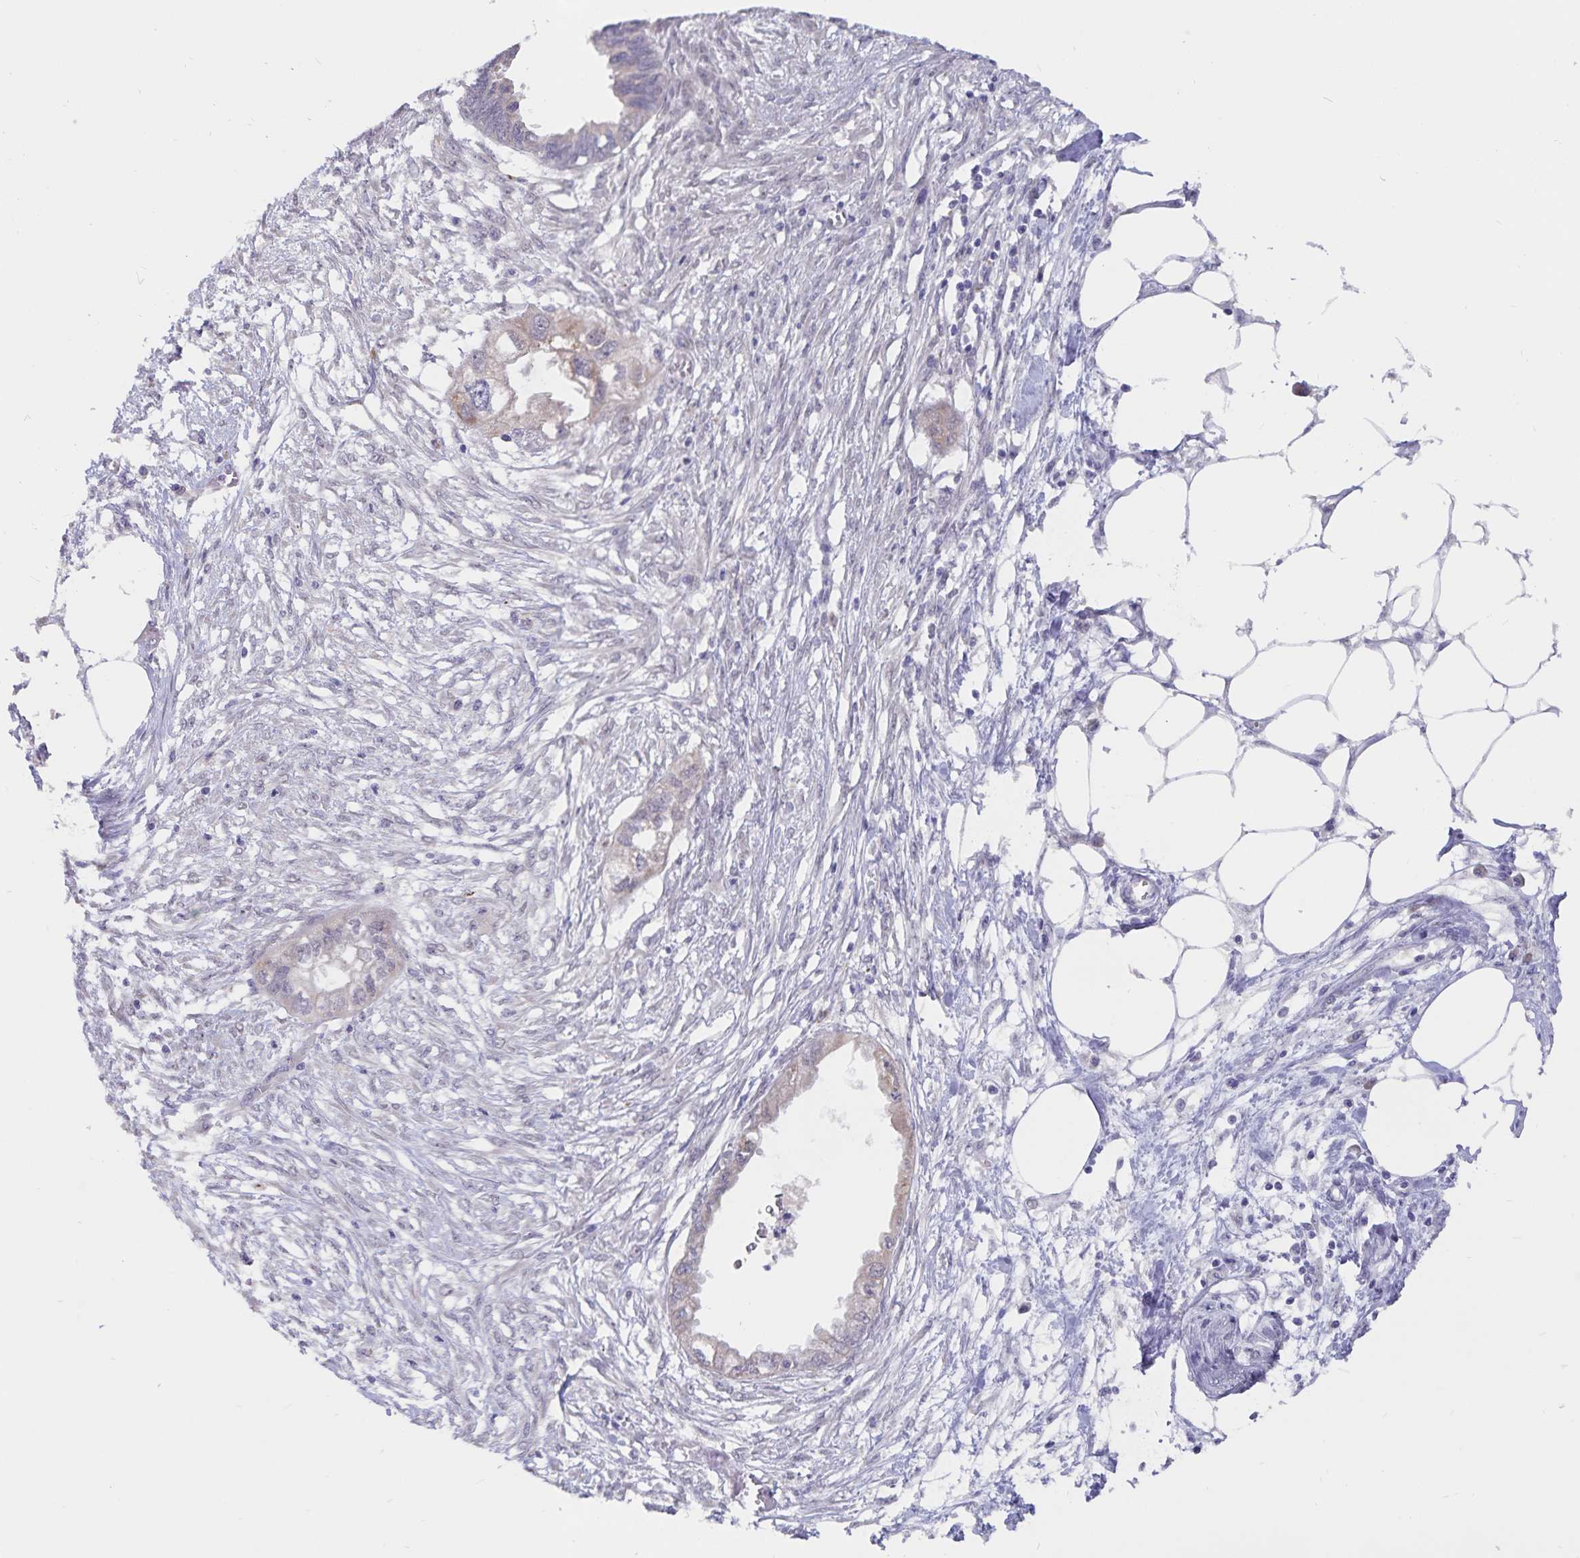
{"staining": {"intensity": "negative", "quantity": "none", "location": "none"}, "tissue": "endometrial cancer", "cell_type": "Tumor cells", "image_type": "cancer", "snomed": [{"axis": "morphology", "description": "Adenocarcinoma, NOS"}, {"axis": "morphology", "description": "Adenocarcinoma, metastatic, NOS"}, {"axis": "topography", "description": "Adipose tissue"}, {"axis": "topography", "description": "Endometrium"}], "caption": "DAB (3,3'-diaminobenzidine) immunohistochemical staining of human endometrial metastatic adenocarcinoma exhibits no significant positivity in tumor cells. The staining was performed using DAB to visualize the protein expression in brown, while the nuclei were stained in blue with hematoxylin (Magnification: 20x).", "gene": "ATP2A2", "patient": {"sex": "female", "age": 67}}